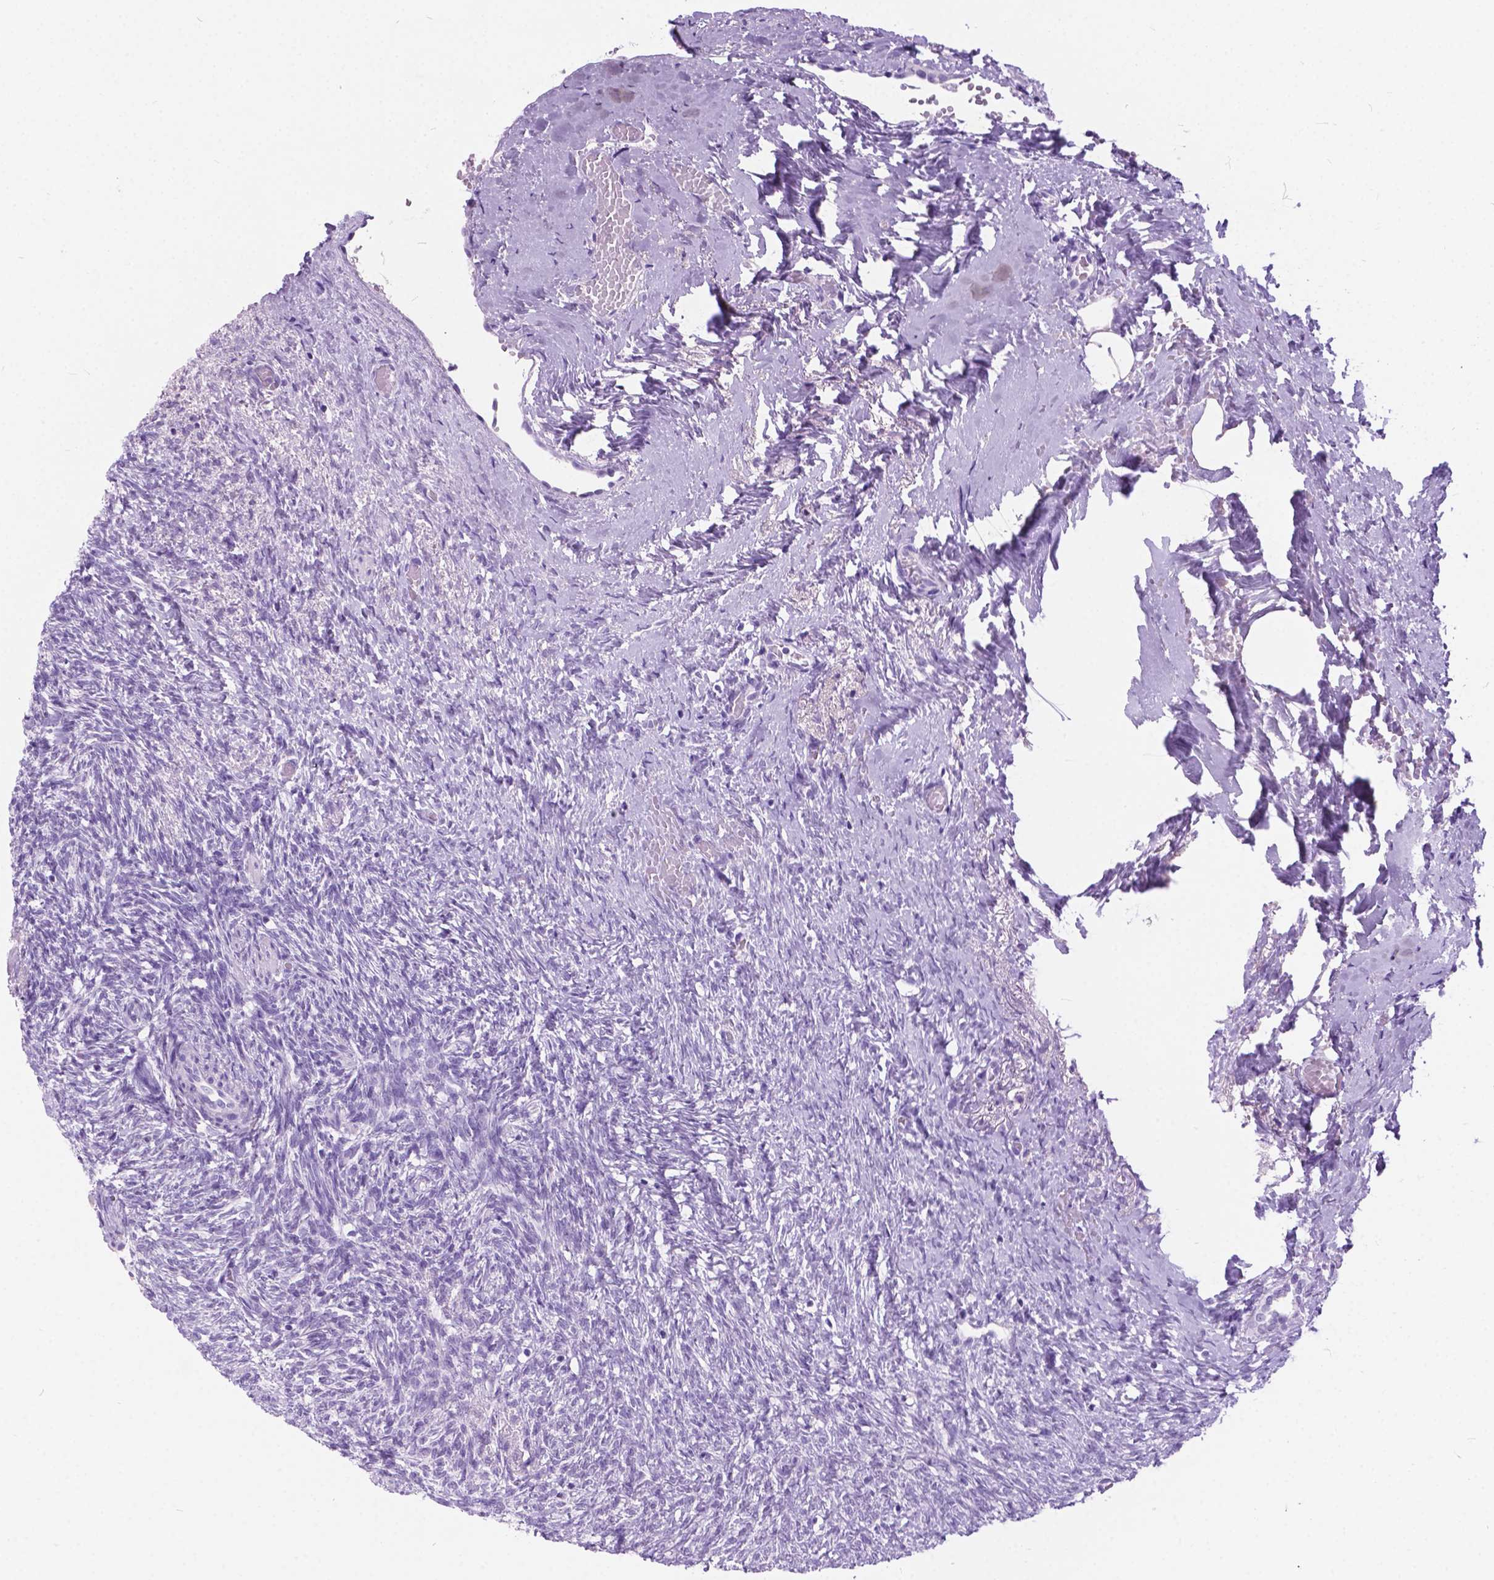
{"staining": {"intensity": "negative", "quantity": "none", "location": "none"}, "tissue": "ovary", "cell_type": "Ovarian stroma cells", "image_type": "normal", "snomed": [{"axis": "morphology", "description": "Normal tissue, NOS"}, {"axis": "topography", "description": "Ovary"}], "caption": "Immunohistochemistry (IHC) image of unremarkable ovary: human ovary stained with DAB demonstrates no significant protein expression in ovarian stroma cells.", "gene": "ARMS2", "patient": {"sex": "female", "age": 46}}